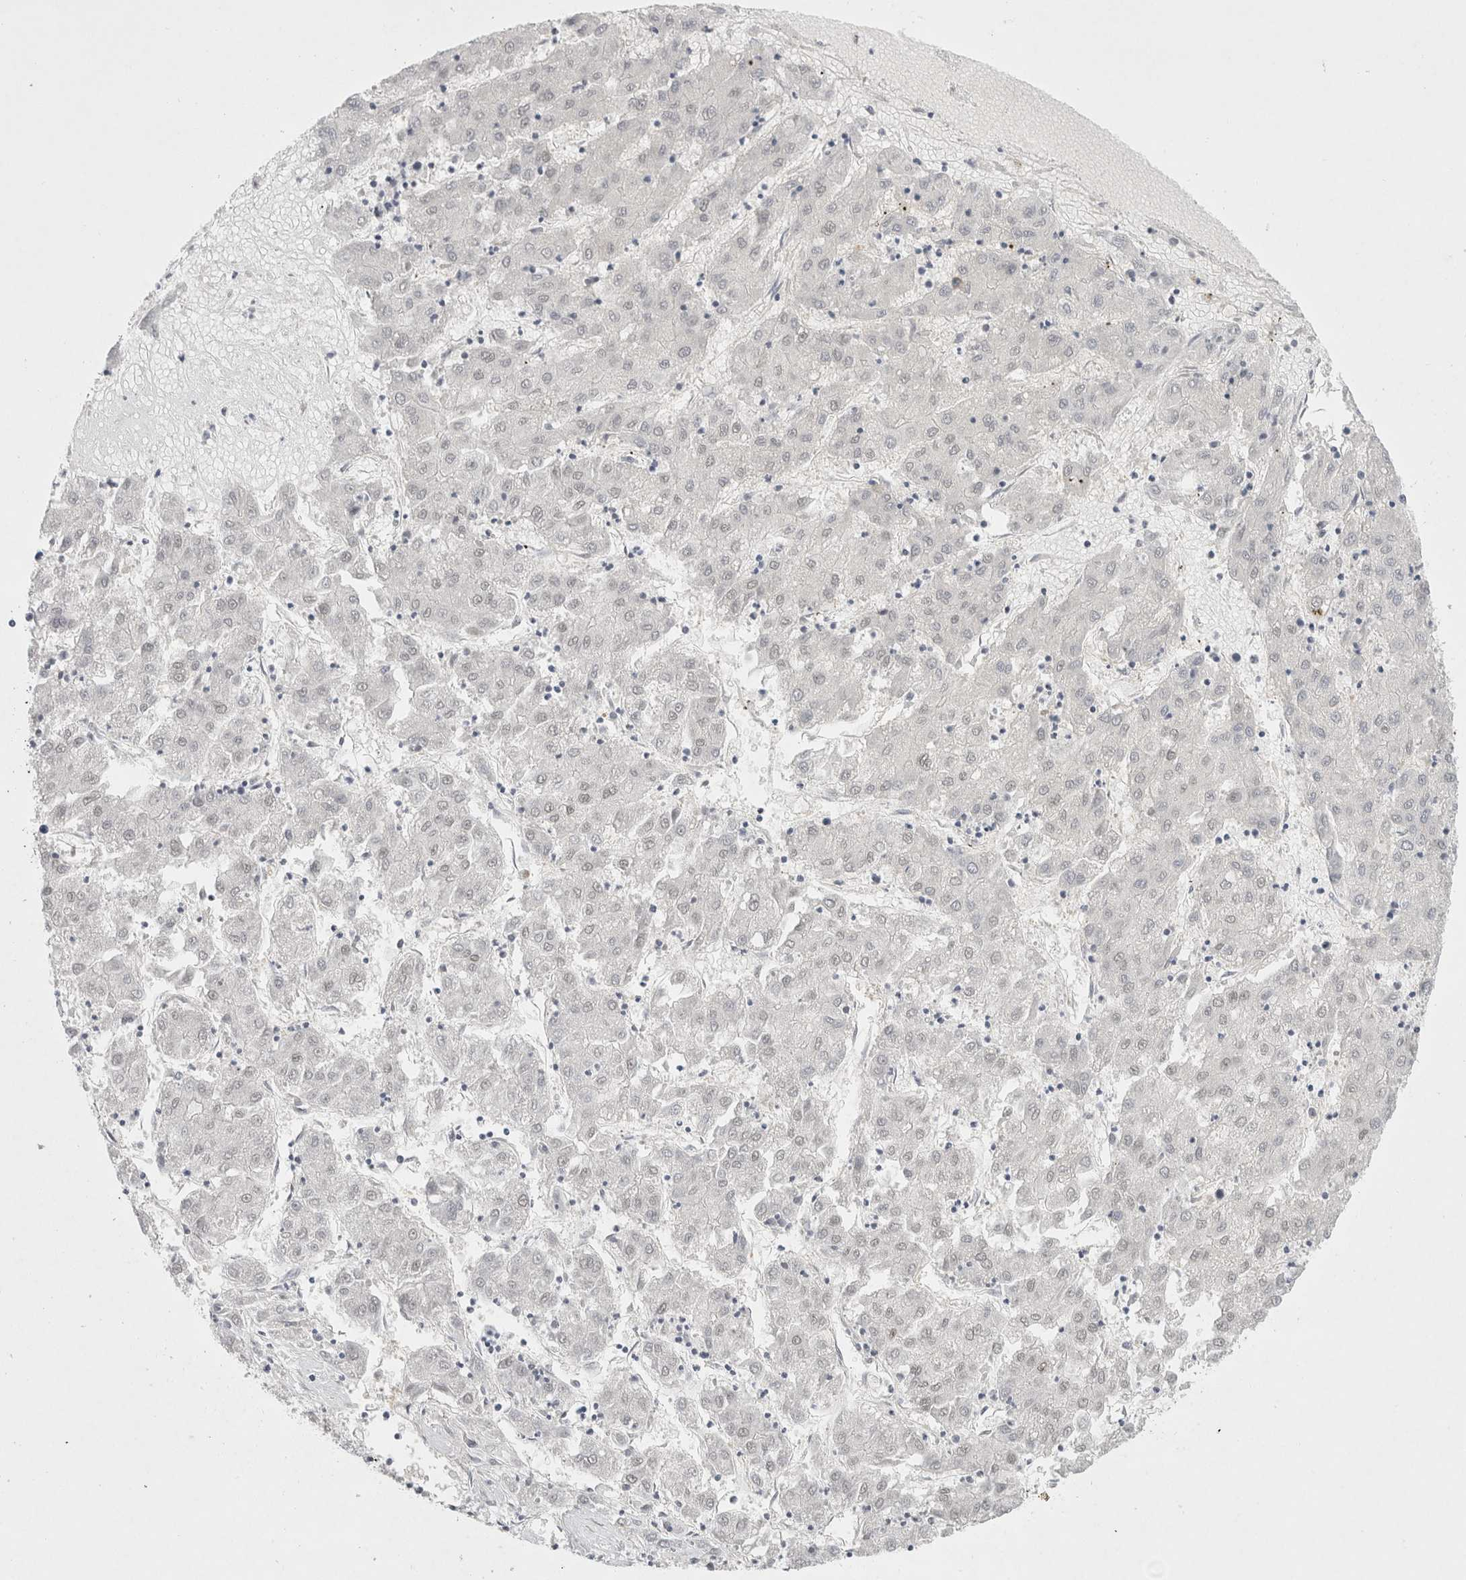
{"staining": {"intensity": "negative", "quantity": "none", "location": "none"}, "tissue": "liver cancer", "cell_type": "Tumor cells", "image_type": "cancer", "snomed": [{"axis": "morphology", "description": "Carcinoma, Hepatocellular, NOS"}, {"axis": "topography", "description": "Liver"}], "caption": "Image shows no significant protein positivity in tumor cells of hepatocellular carcinoma (liver).", "gene": "CDCA7L", "patient": {"sex": "male", "age": 72}}